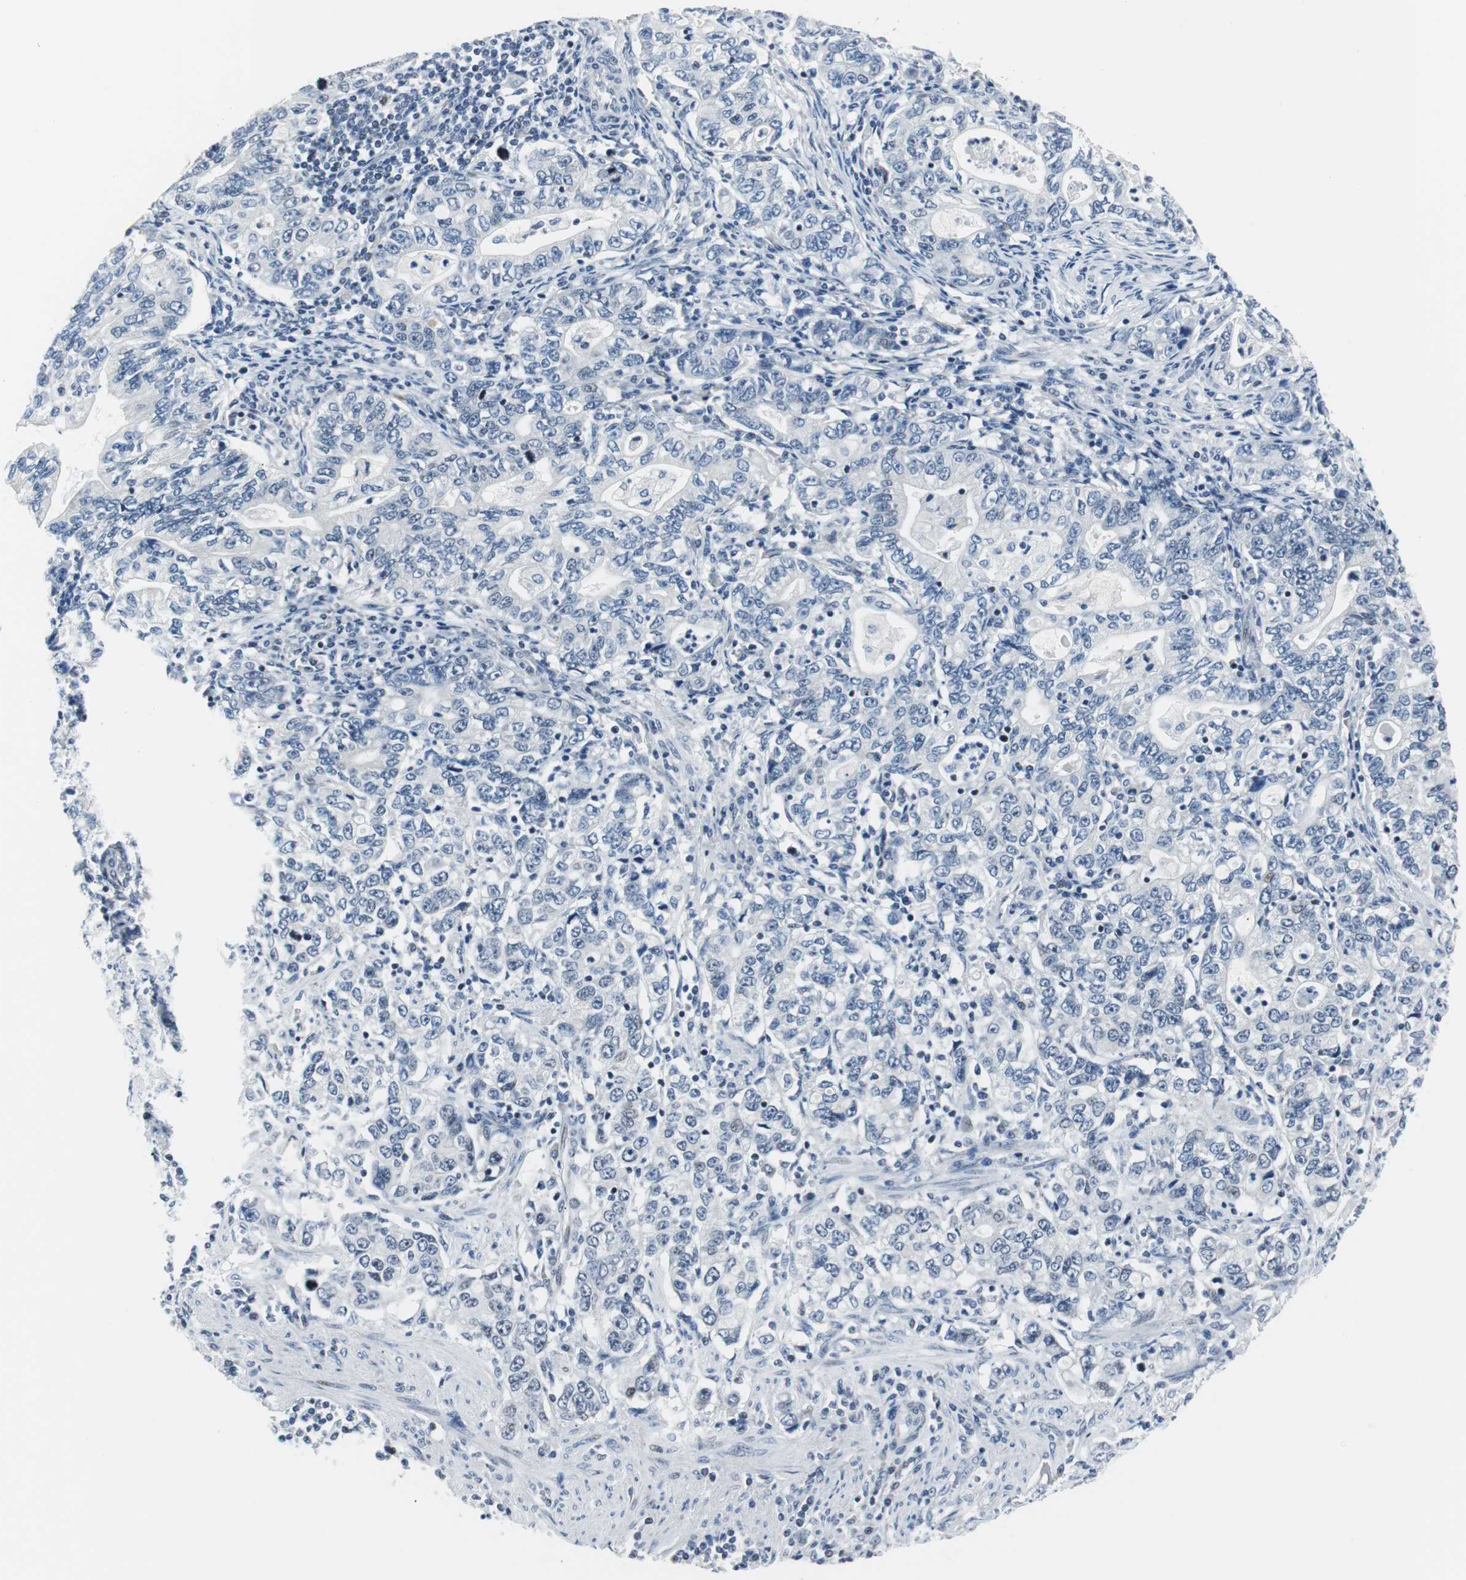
{"staining": {"intensity": "weak", "quantity": "<25%", "location": "cytoplasmic/membranous,nuclear"}, "tissue": "stomach cancer", "cell_type": "Tumor cells", "image_type": "cancer", "snomed": [{"axis": "morphology", "description": "Adenocarcinoma, NOS"}, {"axis": "topography", "description": "Stomach, lower"}], "caption": "The photomicrograph displays no significant positivity in tumor cells of stomach cancer (adenocarcinoma). (Immunohistochemistry (ihc), brightfield microscopy, high magnification).", "gene": "MTA1", "patient": {"sex": "female", "age": 72}}